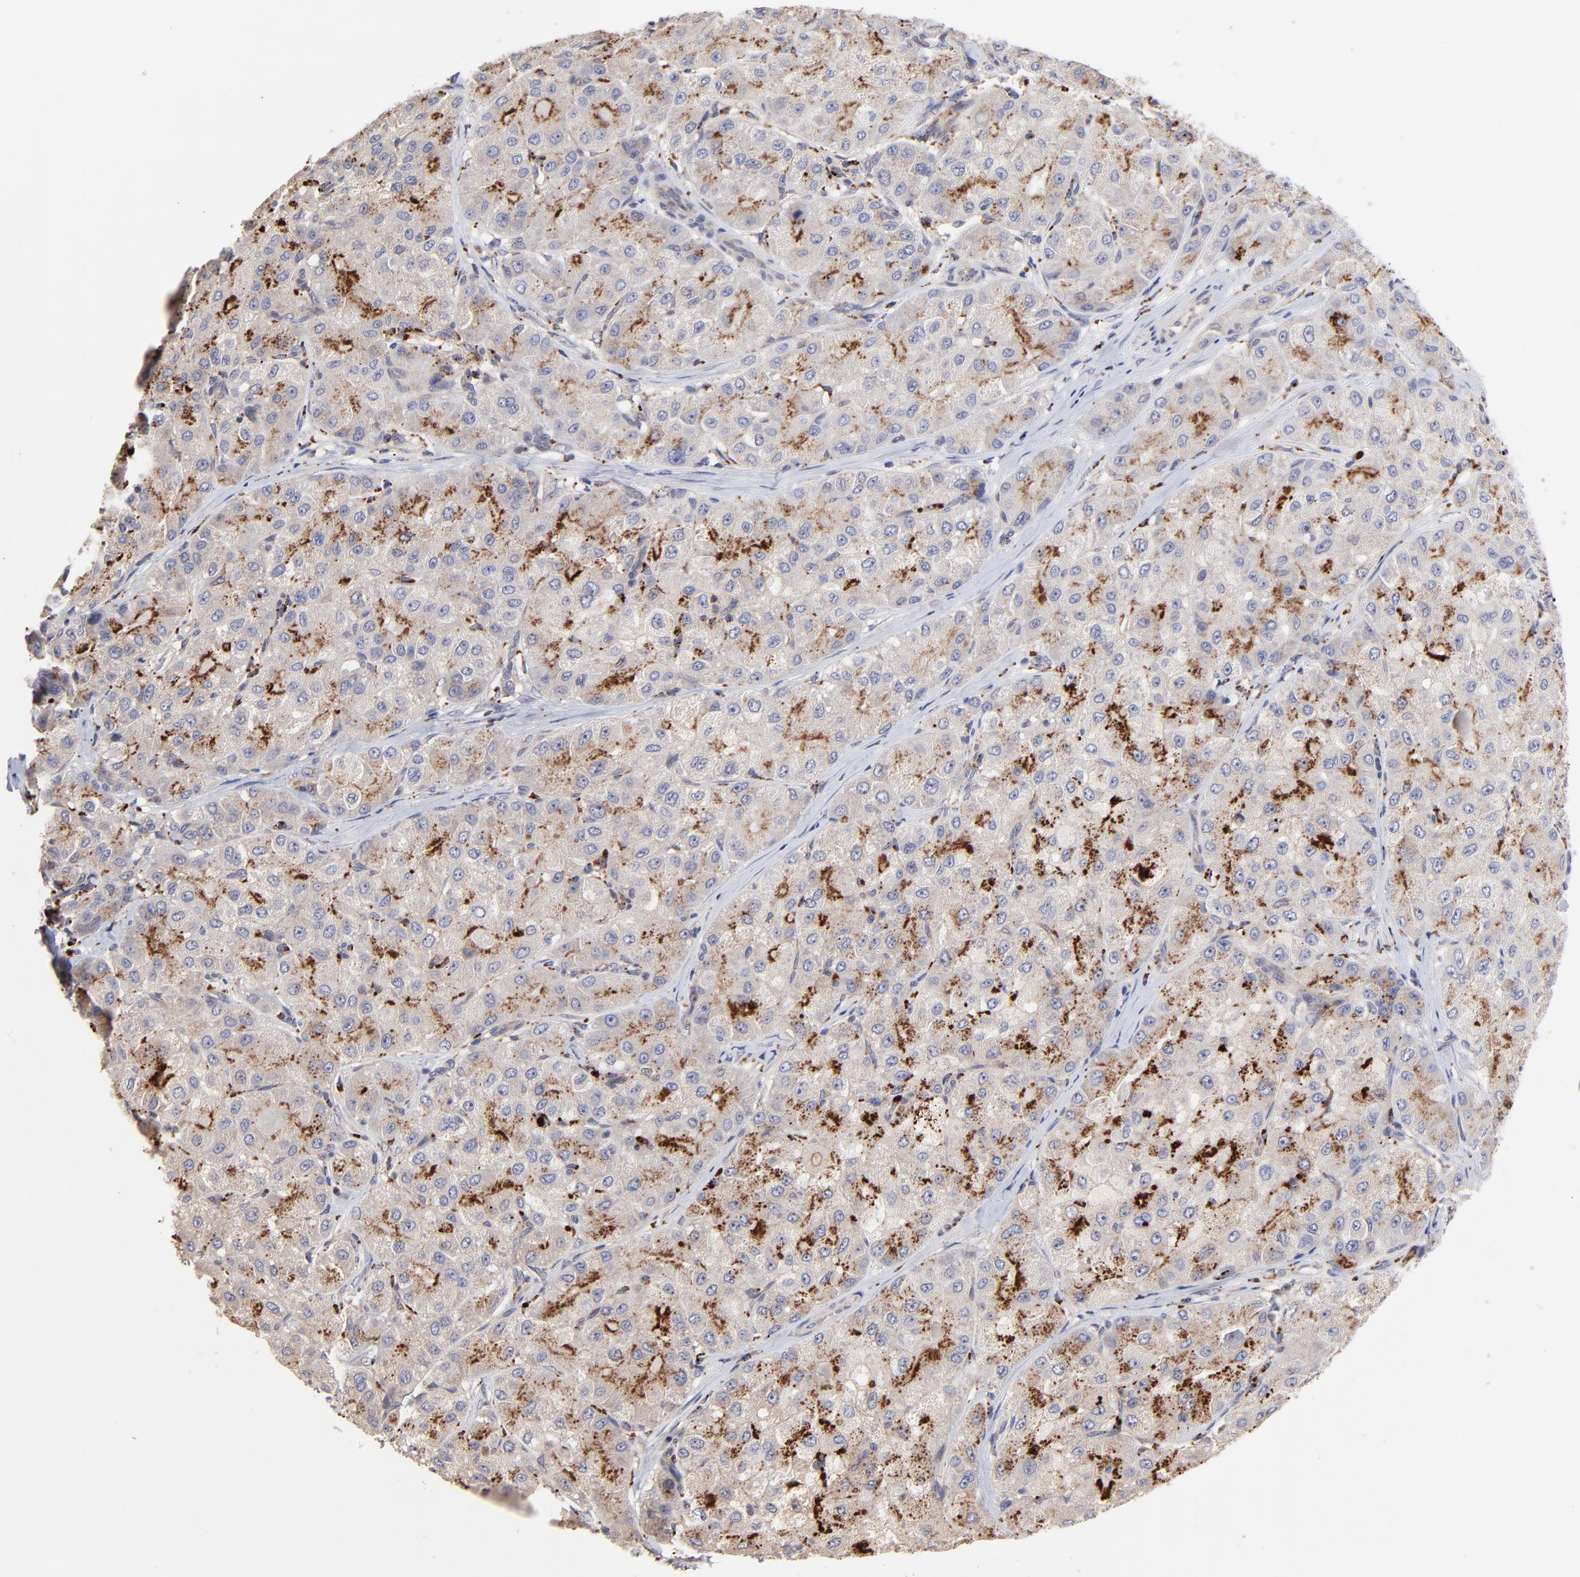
{"staining": {"intensity": "strong", "quantity": "<25%", "location": "cytoplasmic/membranous"}, "tissue": "liver cancer", "cell_type": "Tumor cells", "image_type": "cancer", "snomed": [{"axis": "morphology", "description": "Carcinoma, Hepatocellular, NOS"}, {"axis": "topography", "description": "Liver"}], "caption": "The photomicrograph exhibits a brown stain indicating the presence of a protein in the cytoplasmic/membranous of tumor cells in liver cancer. The staining was performed using DAB (3,3'-diaminobenzidine) to visualize the protein expression in brown, while the nuclei were stained in blue with hematoxylin (Magnification: 20x).", "gene": "PDE4B", "patient": {"sex": "male", "age": 80}}